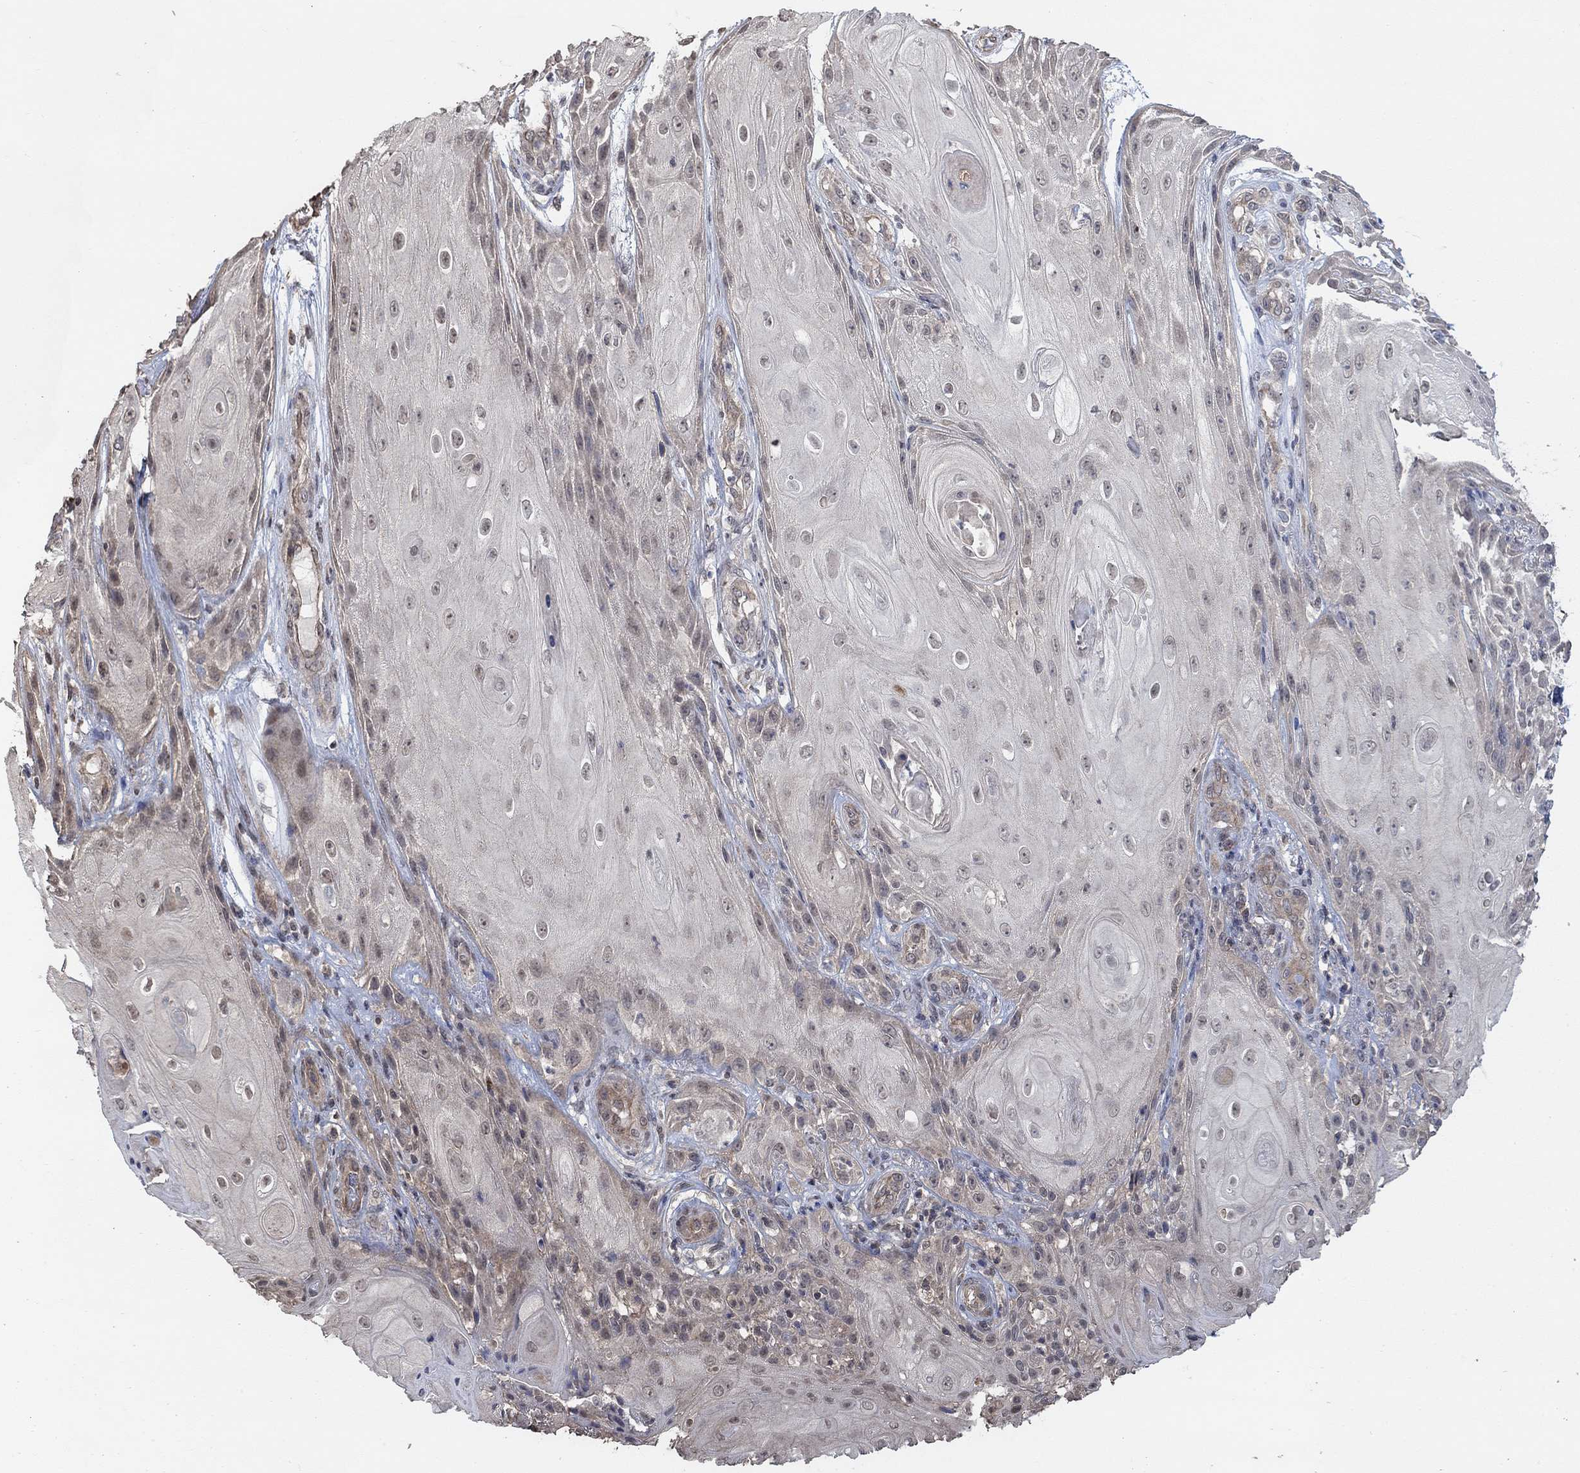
{"staining": {"intensity": "negative", "quantity": "none", "location": "none"}, "tissue": "skin cancer", "cell_type": "Tumor cells", "image_type": "cancer", "snomed": [{"axis": "morphology", "description": "Squamous cell carcinoma, NOS"}, {"axis": "topography", "description": "Skin"}], "caption": "Immunohistochemistry photomicrograph of skin cancer (squamous cell carcinoma) stained for a protein (brown), which displays no expression in tumor cells.", "gene": "UNC5B", "patient": {"sex": "male", "age": 62}}